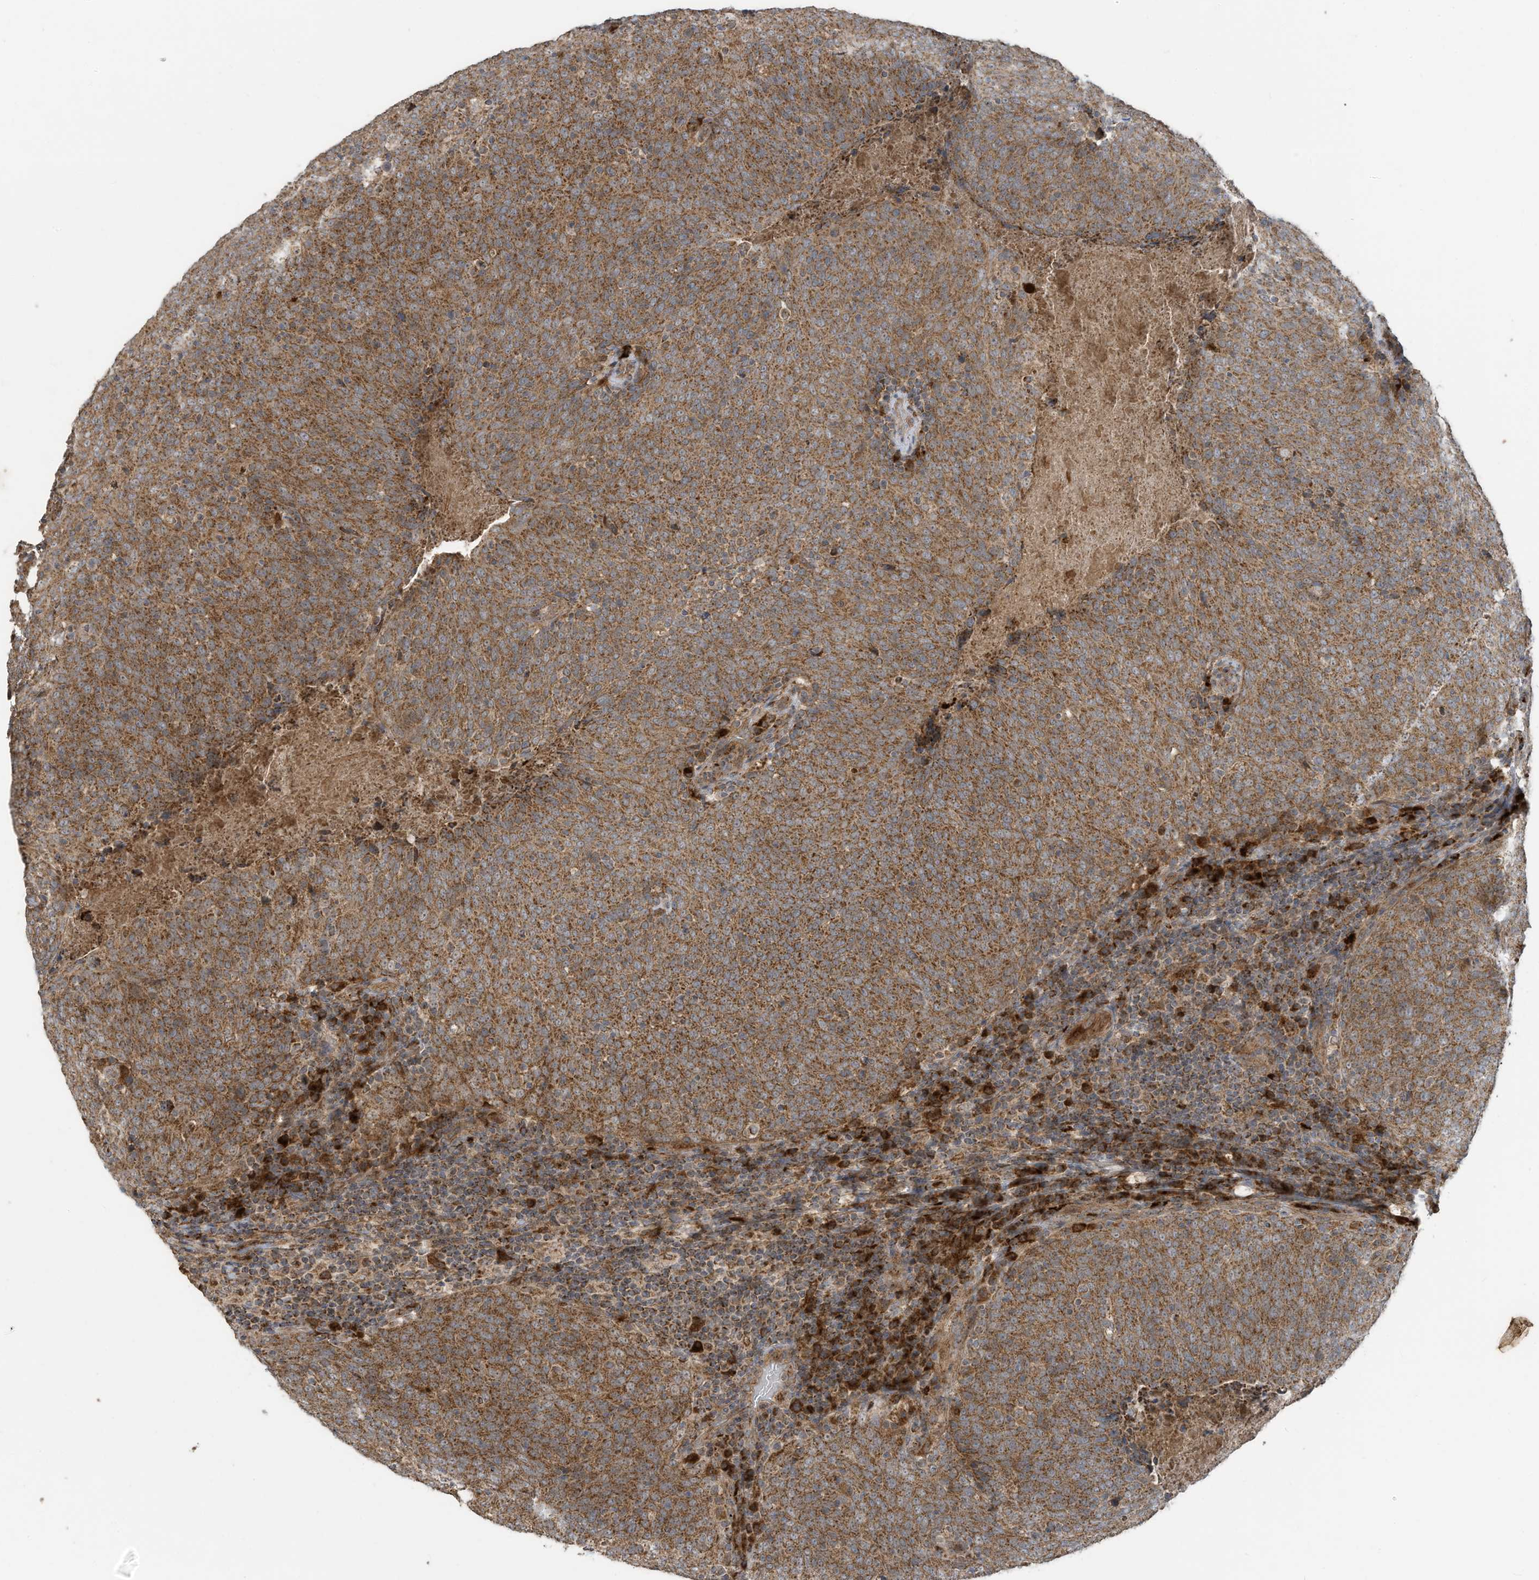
{"staining": {"intensity": "moderate", "quantity": ">75%", "location": "cytoplasmic/membranous"}, "tissue": "head and neck cancer", "cell_type": "Tumor cells", "image_type": "cancer", "snomed": [{"axis": "morphology", "description": "Squamous cell carcinoma, NOS"}, {"axis": "morphology", "description": "Squamous cell carcinoma, metastatic, NOS"}, {"axis": "topography", "description": "Lymph node"}, {"axis": "topography", "description": "Head-Neck"}], "caption": "This histopathology image displays IHC staining of head and neck squamous cell carcinoma, with medium moderate cytoplasmic/membranous staining in approximately >75% of tumor cells.", "gene": "C2orf74", "patient": {"sex": "male", "age": 62}}